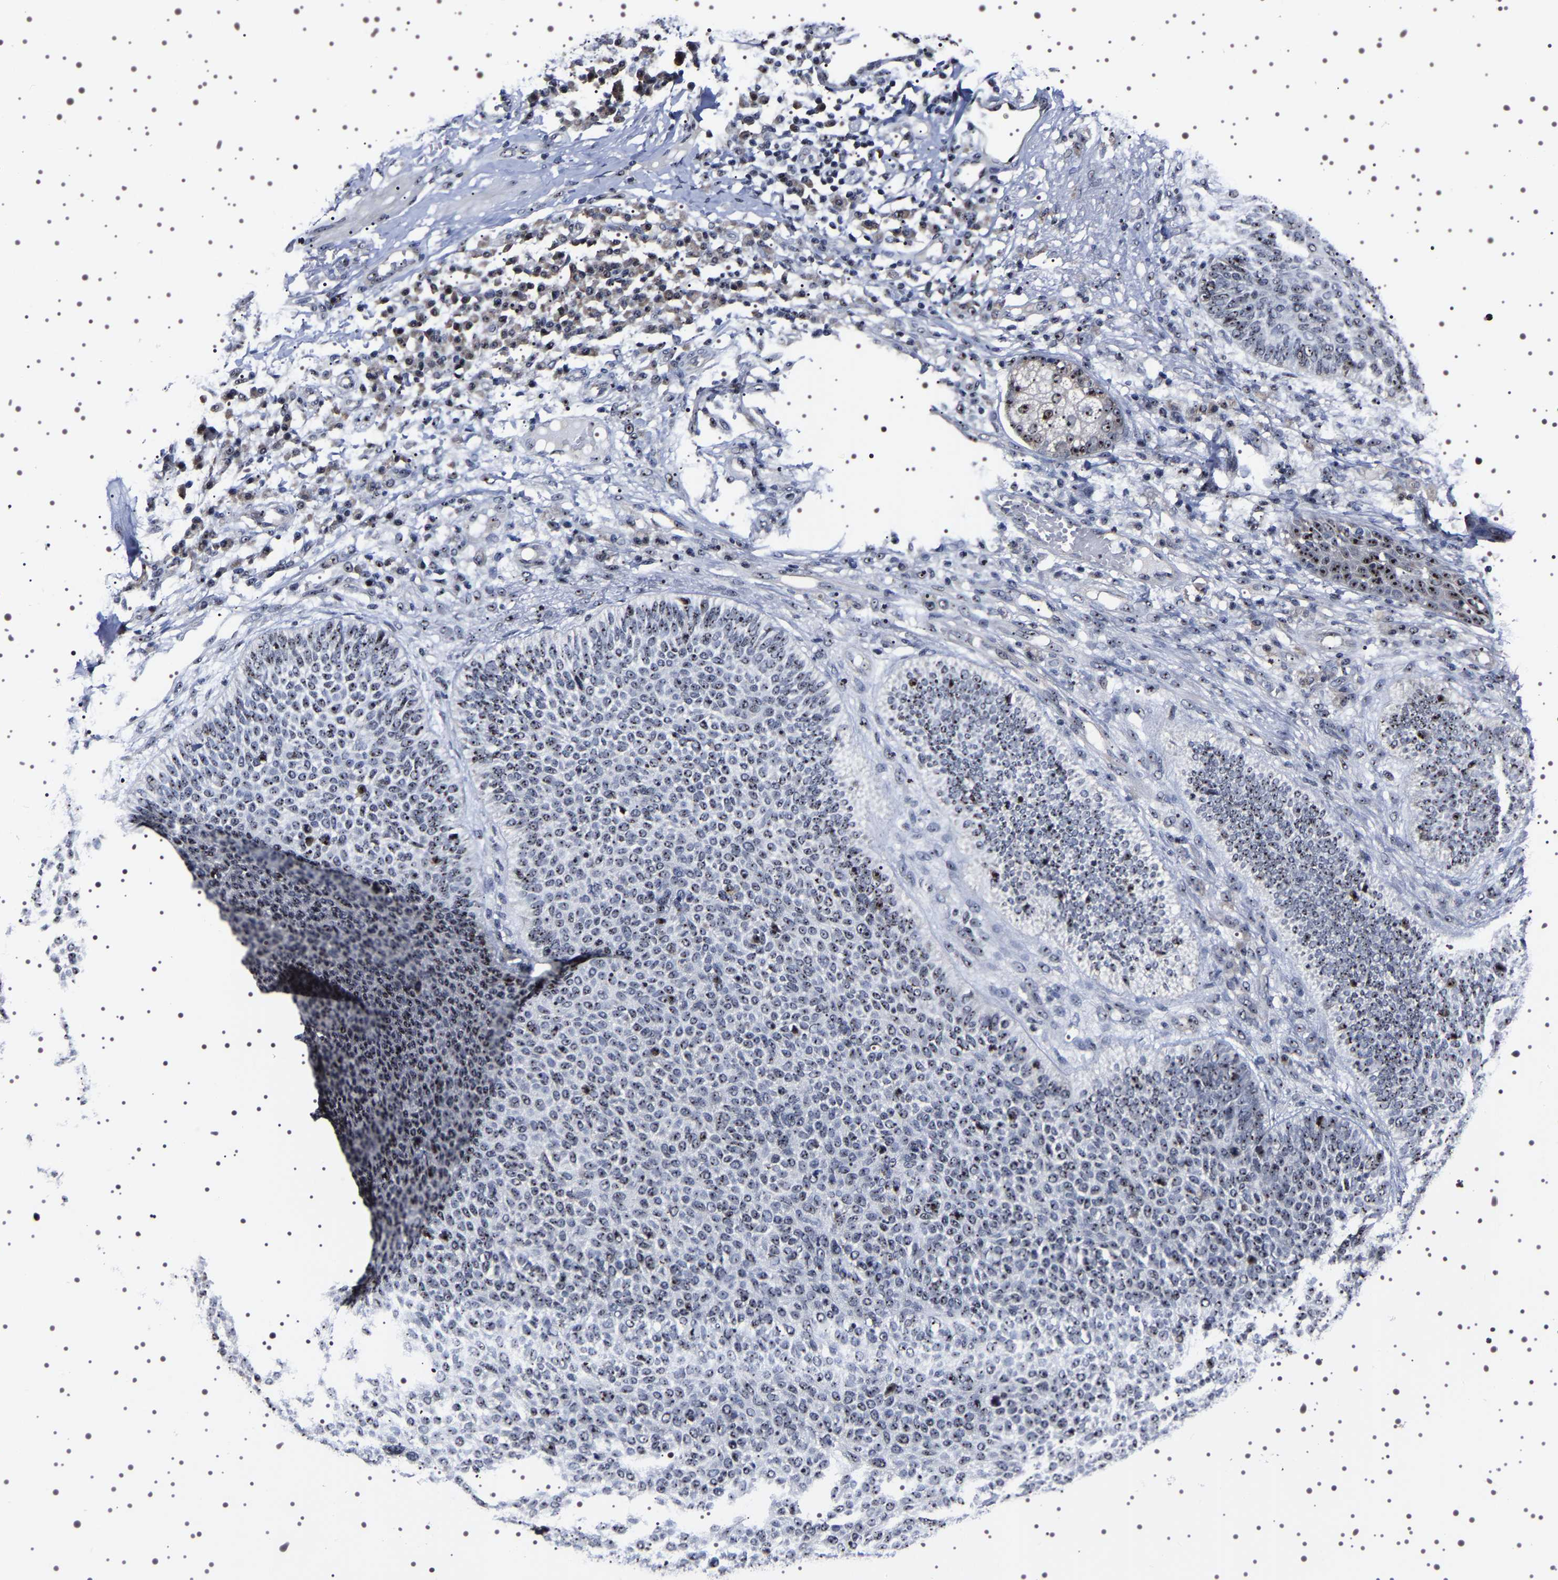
{"staining": {"intensity": "moderate", "quantity": ">75%", "location": "nuclear"}, "tissue": "skin cancer", "cell_type": "Tumor cells", "image_type": "cancer", "snomed": [{"axis": "morphology", "description": "Normal tissue, NOS"}, {"axis": "morphology", "description": "Basal cell carcinoma"}, {"axis": "topography", "description": "Skin"}], "caption": "A brown stain highlights moderate nuclear expression of a protein in skin cancer (basal cell carcinoma) tumor cells.", "gene": "GNL3", "patient": {"sex": "male", "age": 52}}